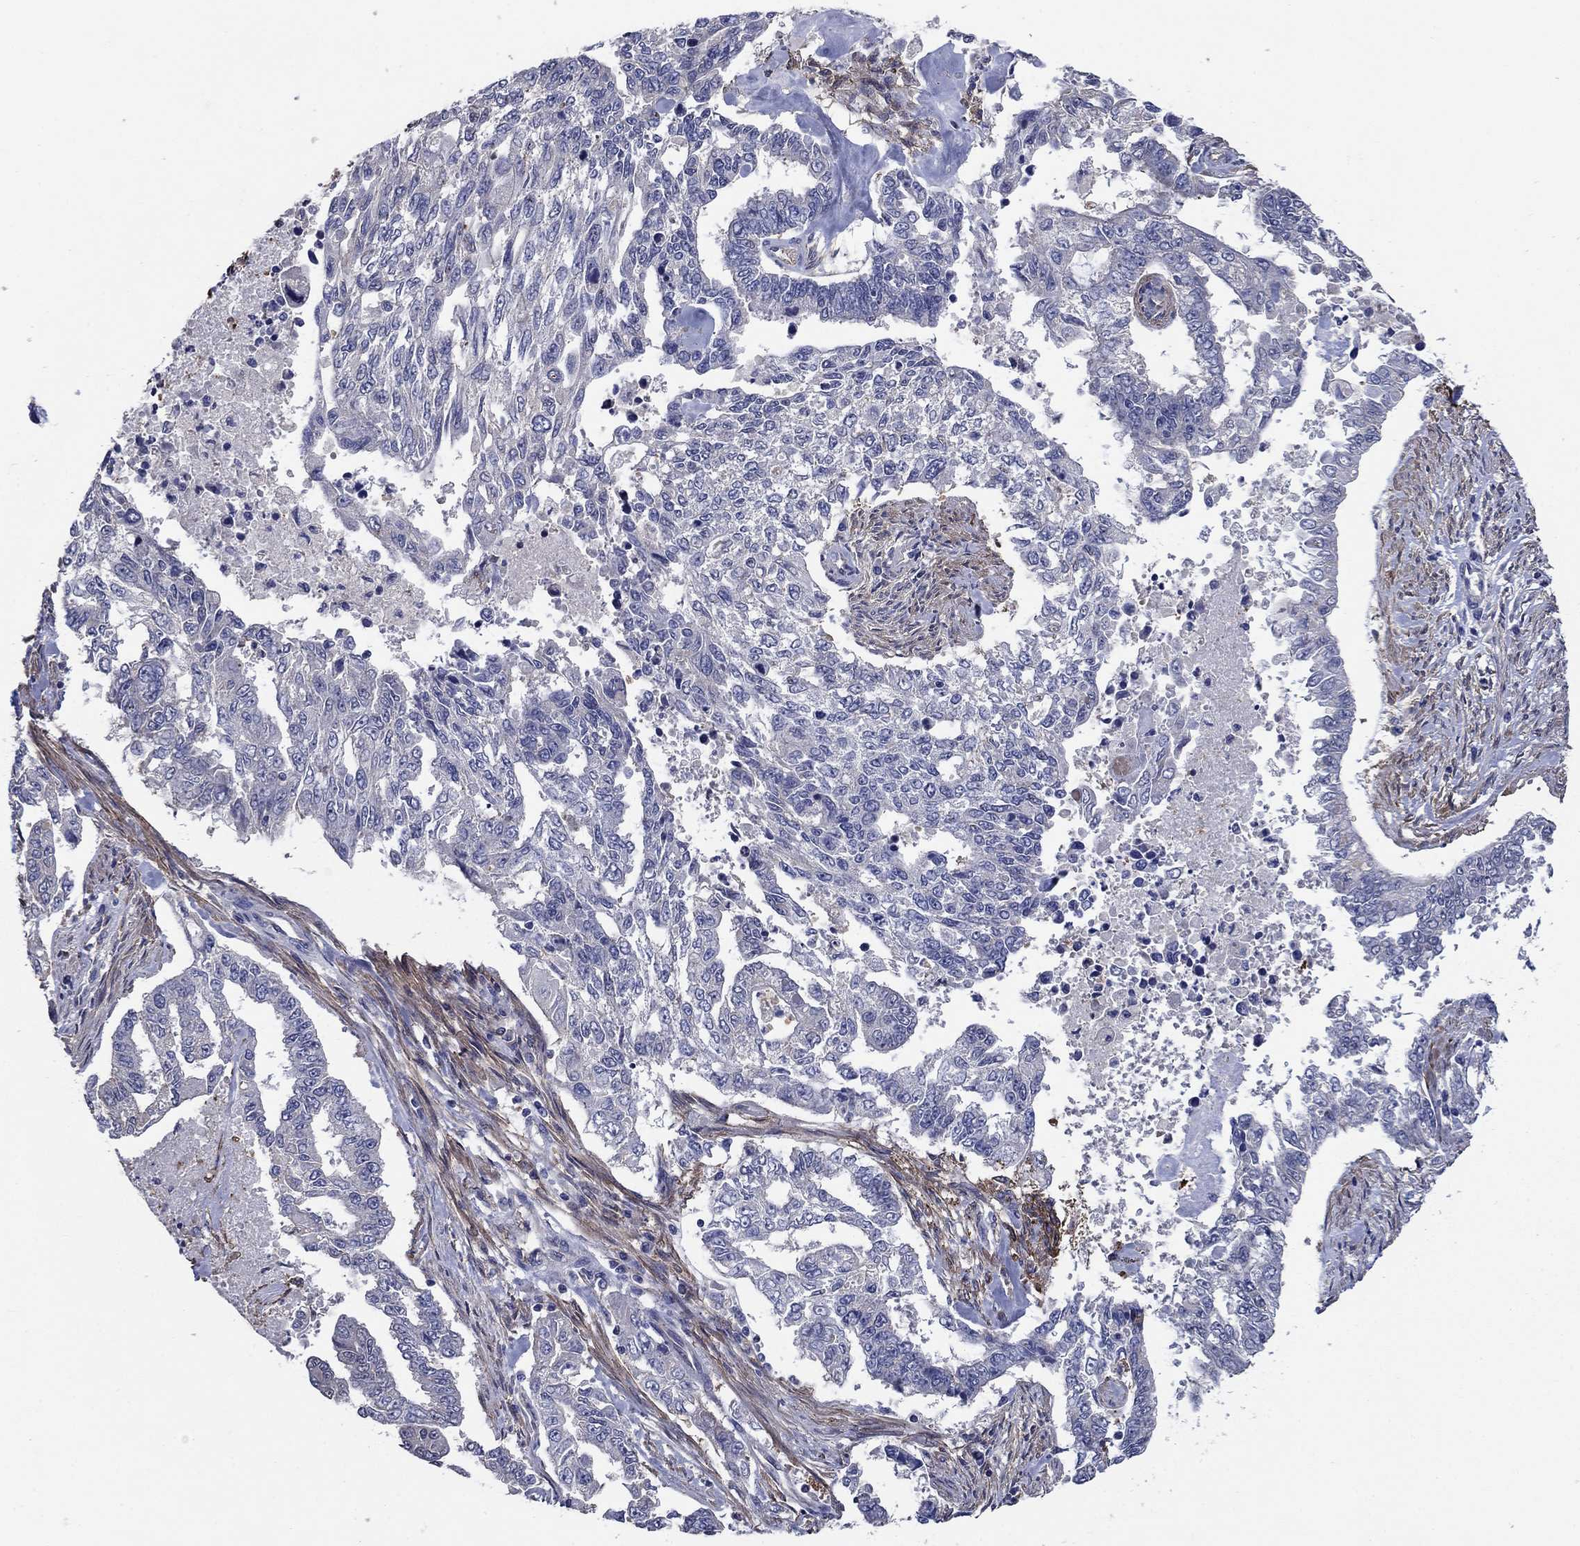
{"staining": {"intensity": "negative", "quantity": "none", "location": "none"}, "tissue": "endometrial cancer", "cell_type": "Tumor cells", "image_type": "cancer", "snomed": [{"axis": "morphology", "description": "Adenocarcinoma, NOS"}, {"axis": "topography", "description": "Uterus"}], "caption": "DAB immunohistochemical staining of endometrial adenocarcinoma displays no significant positivity in tumor cells.", "gene": "FLNC", "patient": {"sex": "female", "age": 59}}